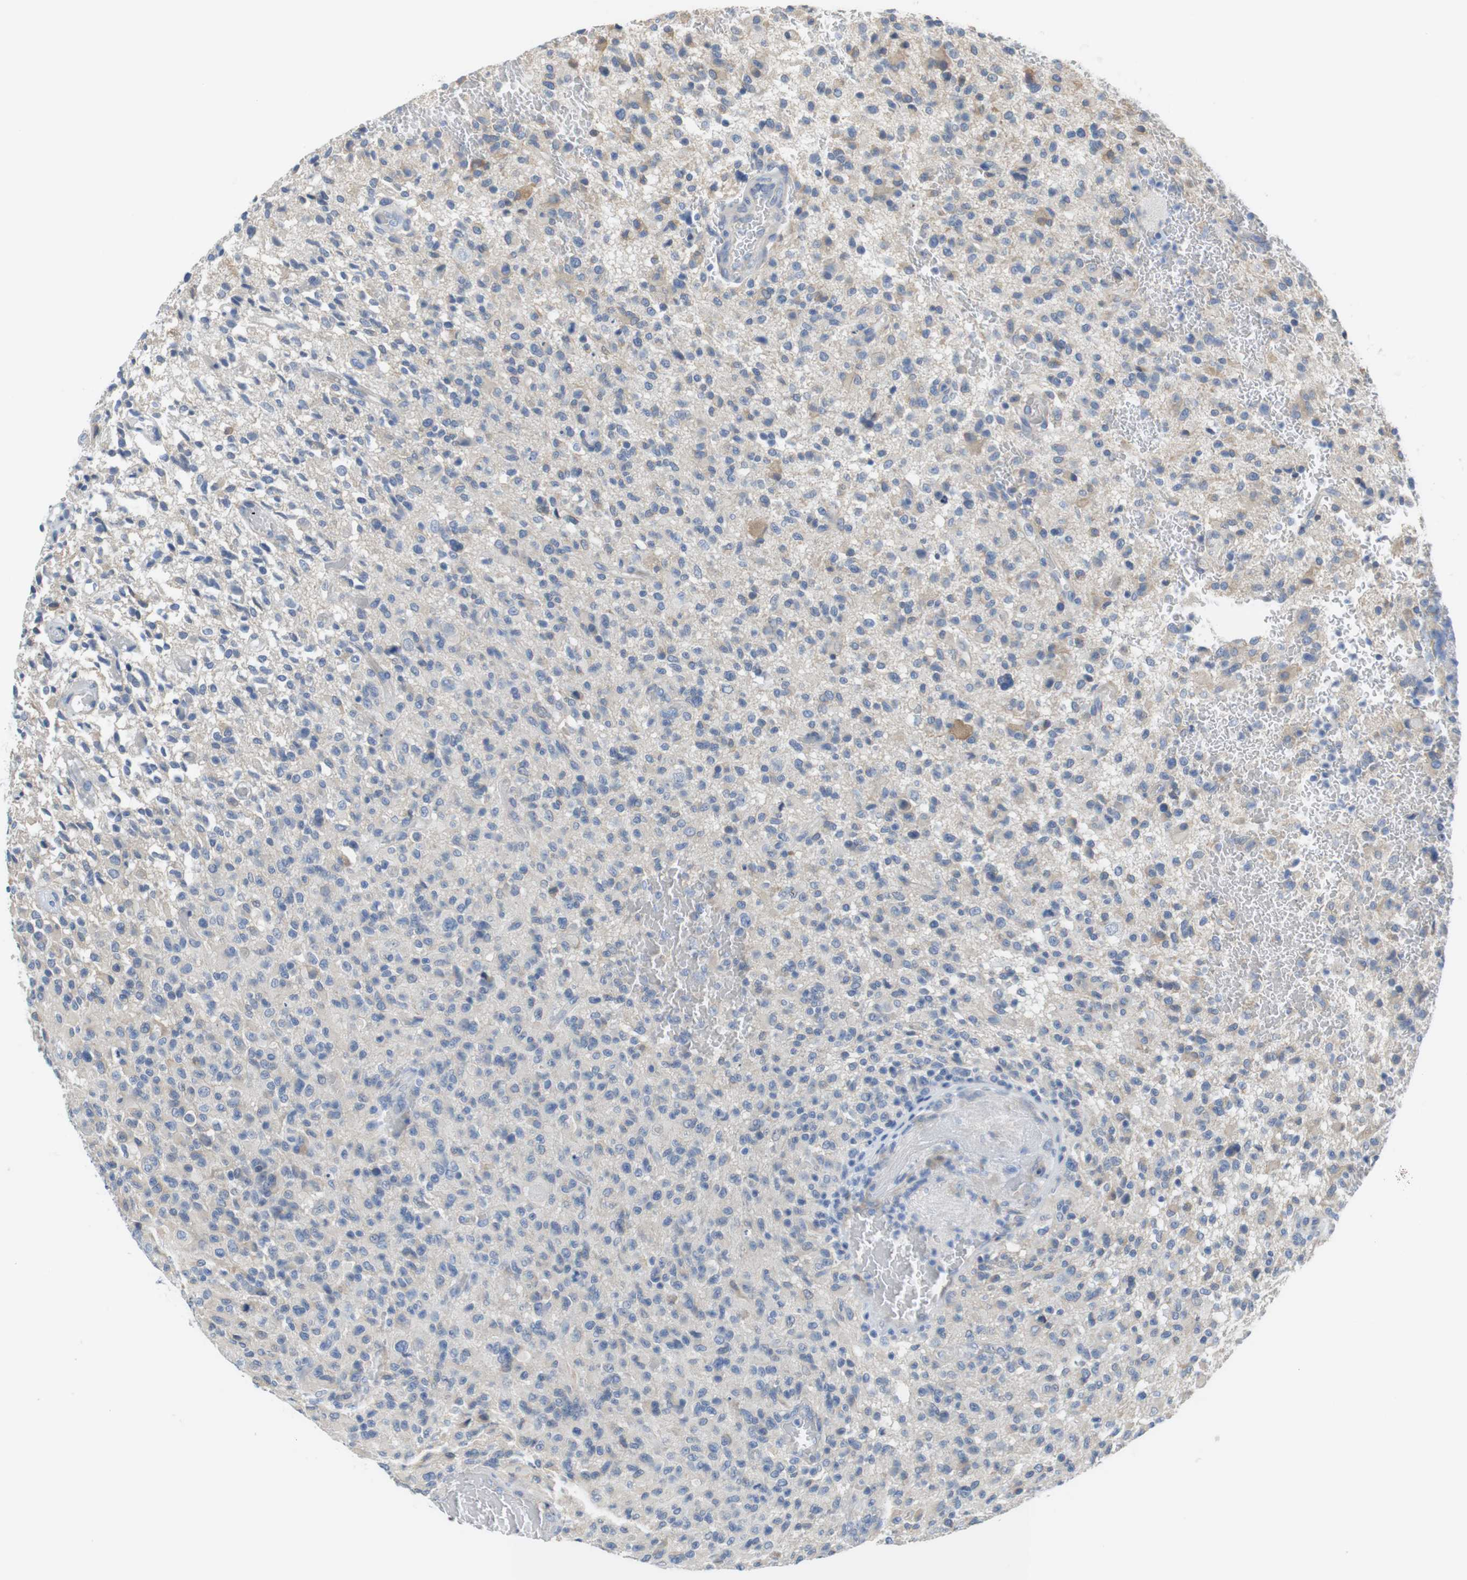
{"staining": {"intensity": "weak", "quantity": "<25%", "location": "cytoplasmic/membranous"}, "tissue": "glioma", "cell_type": "Tumor cells", "image_type": "cancer", "snomed": [{"axis": "morphology", "description": "Glioma, malignant, High grade"}, {"axis": "topography", "description": "Brain"}], "caption": "The photomicrograph displays no staining of tumor cells in malignant high-grade glioma.", "gene": "CDH8", "patient": {"sex": "male", "age": 71}}